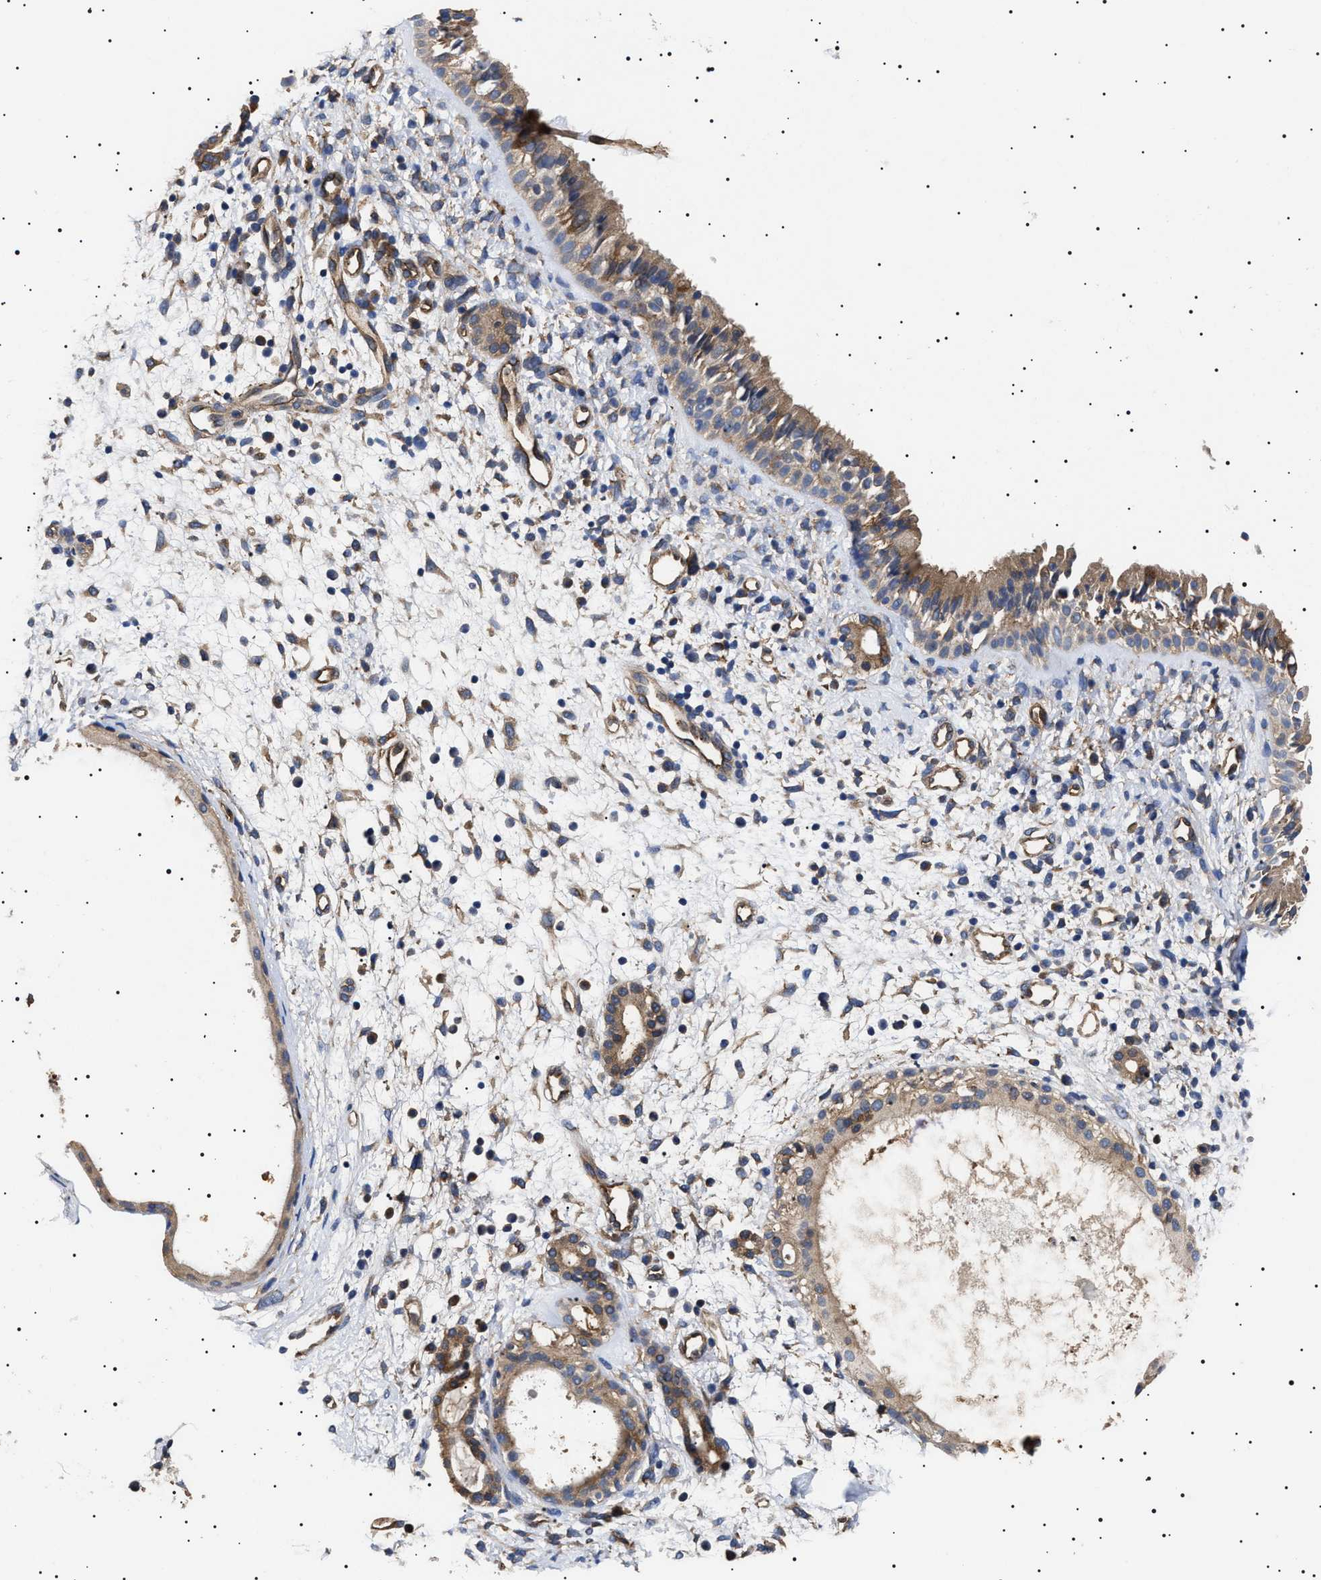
{"staining": {"intensity": "moderate", "quantity": ">75%", "location": "cytoplasmic/membranous"}, "tissue": "nasopharynx", "cell_type": "Respiratory epithelial cells", "image_type": "normal", "snomed": [{"axis": "morphology", "description": "Normal tissue, NOS"}, {"axis": "topography", "description": "Nasopharynx"}], "caption": "Respiratory epithelial cells show medium levels of moderate cytoplasmic/membranous positivity in about >75% of cells in unremarkable human nasopharynx.", "gene": "TPP2", "patient": {"sex": "male", "age": 22}}